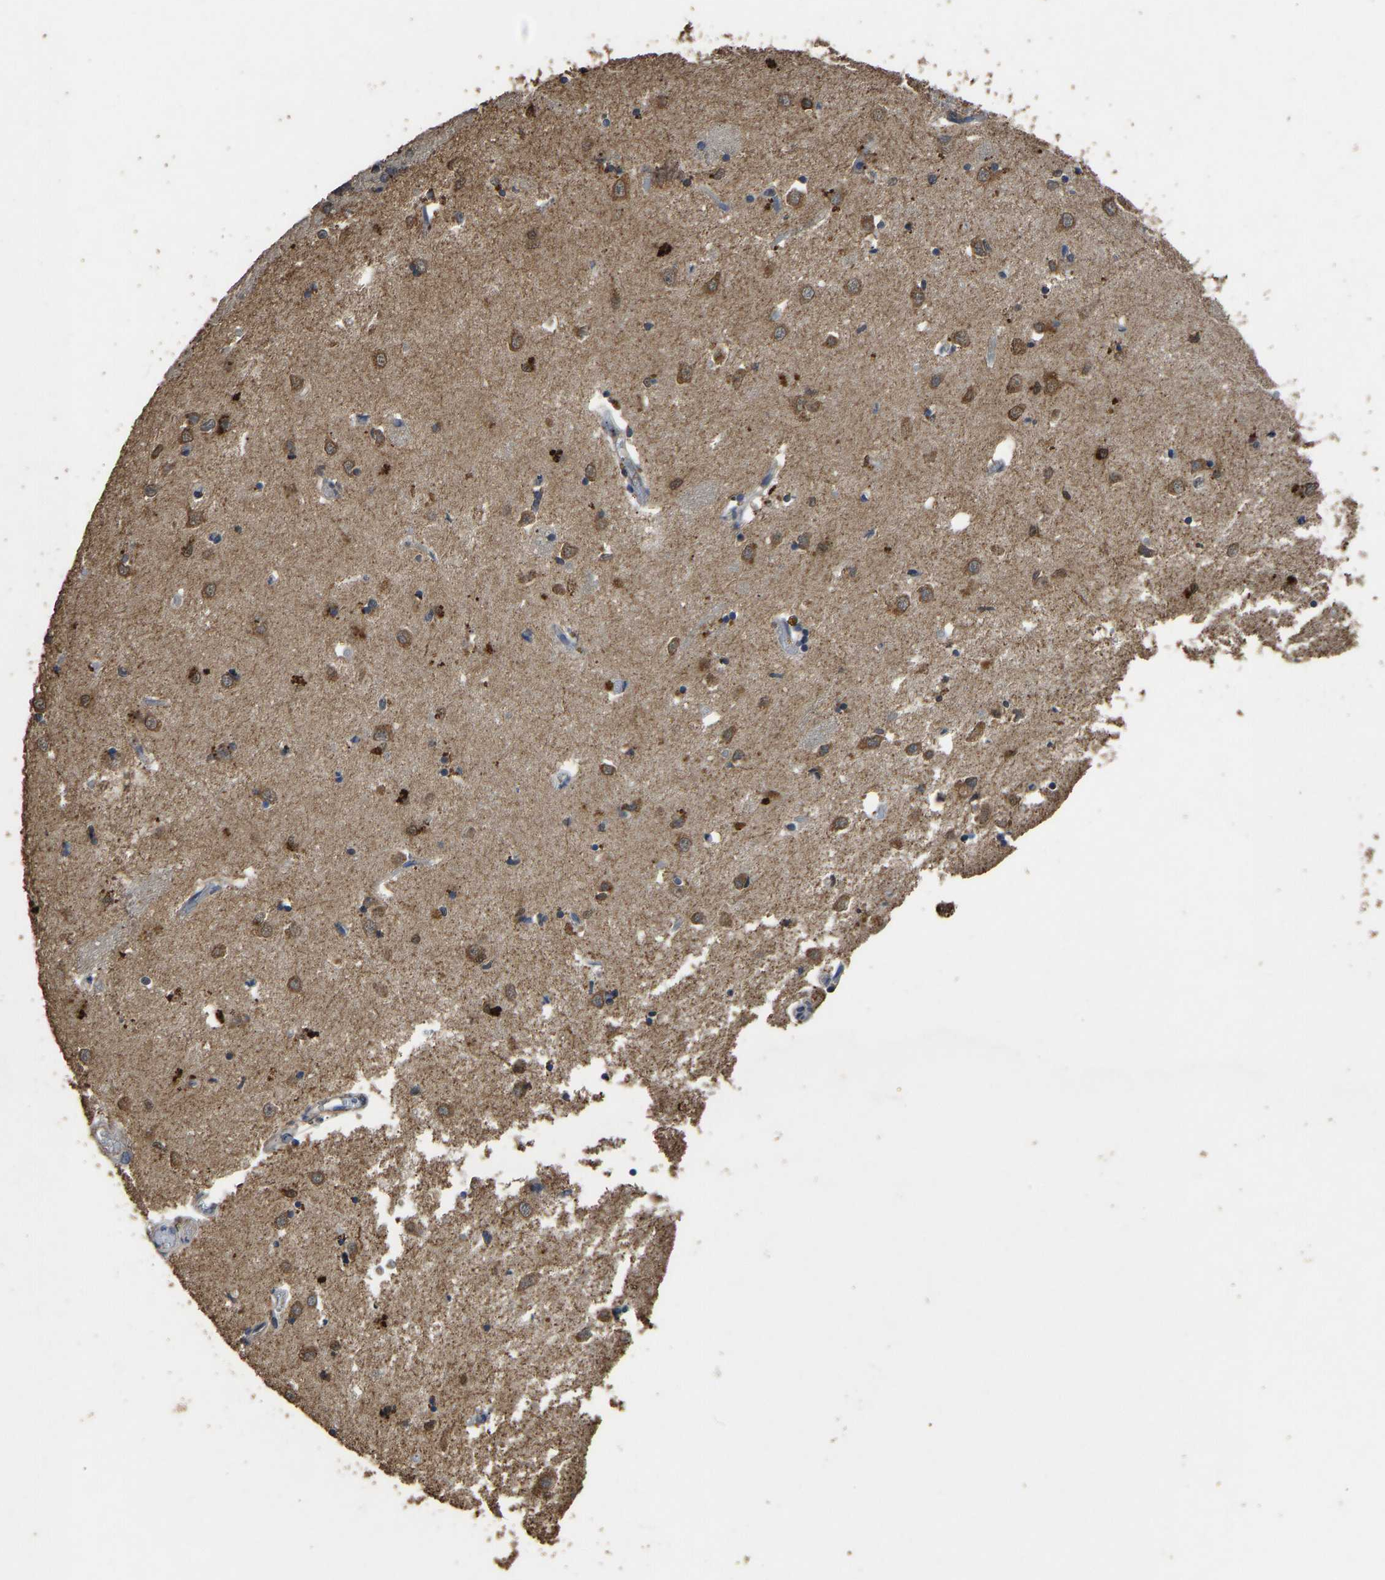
{"staining": {"intensity": "negative", "quantity": "none", "location": "none"}, "tissue": "caudate", "cell_type": "Glial cells", "image_type": "normal", "snomed": [{"axis": "morphology", "description": "Normal tissue, NOS"}, {"axis": "topography", "description": "Lateral ventricle wall"}], "caption": "This micrograph is of unremarkable caudate stained with immunohistochemistry (IHC) to label a protein in brown with the nuclei are counter-stained blue. There is no positivity in glial cells. (Immunohistochemistry (ihc), brightfield microscopy, high magnification).", "gene": "CIDEC", "patient": {"sex": "female", "age": 19}}